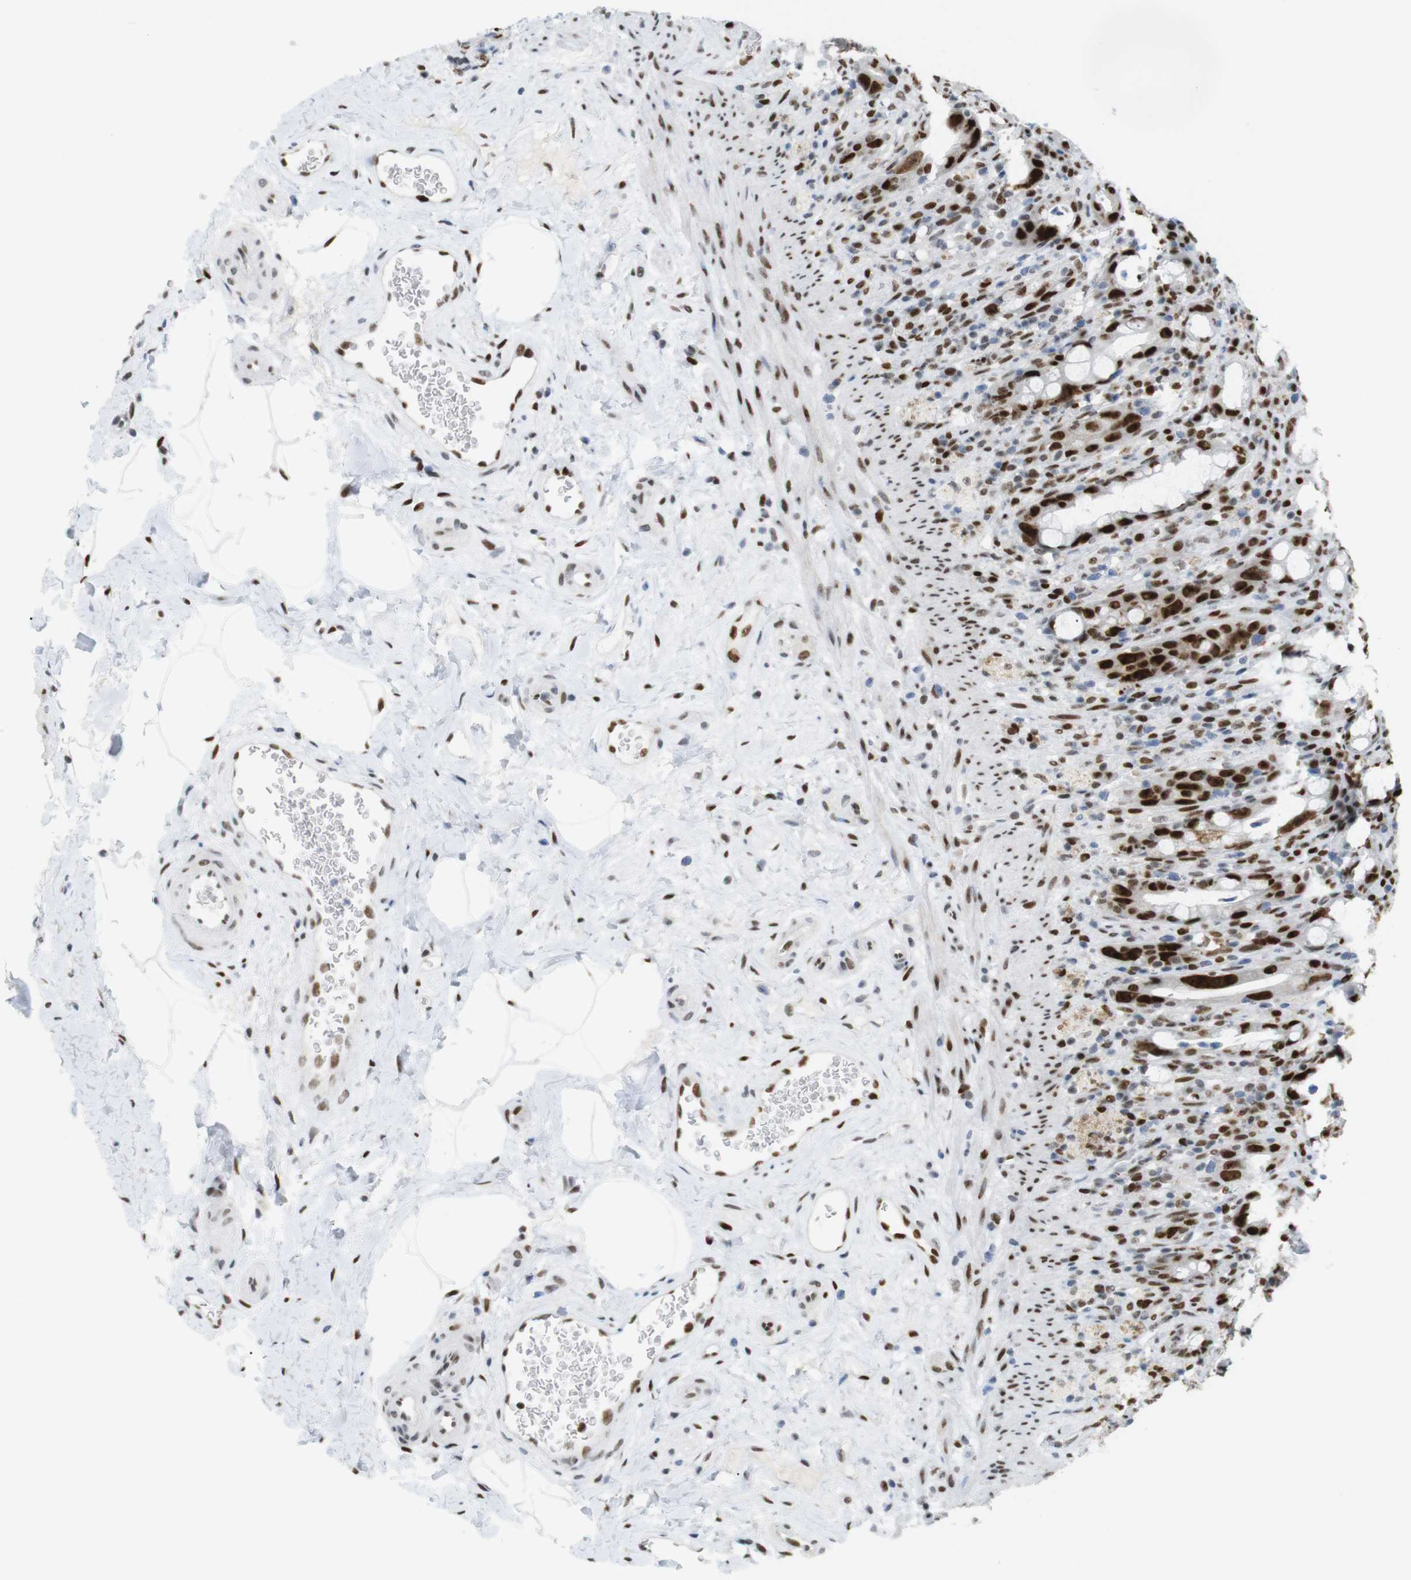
{"staining": {"intensity": "strong", "quantity": ">75%", "location": "cytoplasmic/membranous,nuclear"}, "tissue": "rectum", "cell_type": "Glandular cells", "image_type": "normal", "snomed": [{"axis": "morphology", "description": "Normal tissue, NOS"}, {"axis": "topography", "description": "Rectum"}], "caption": "Brown immunohistochemical staining in normal rectum displays strong cytoplasmic/membranous,nuclear staining in approximately >75% of glandular cells. (DAB (3,3'-diaminobenzidine) IHC with brightfield microscopy, high magnification).", "gene": "RIOX2", "patient": {"sex": "male", "age": 44}}